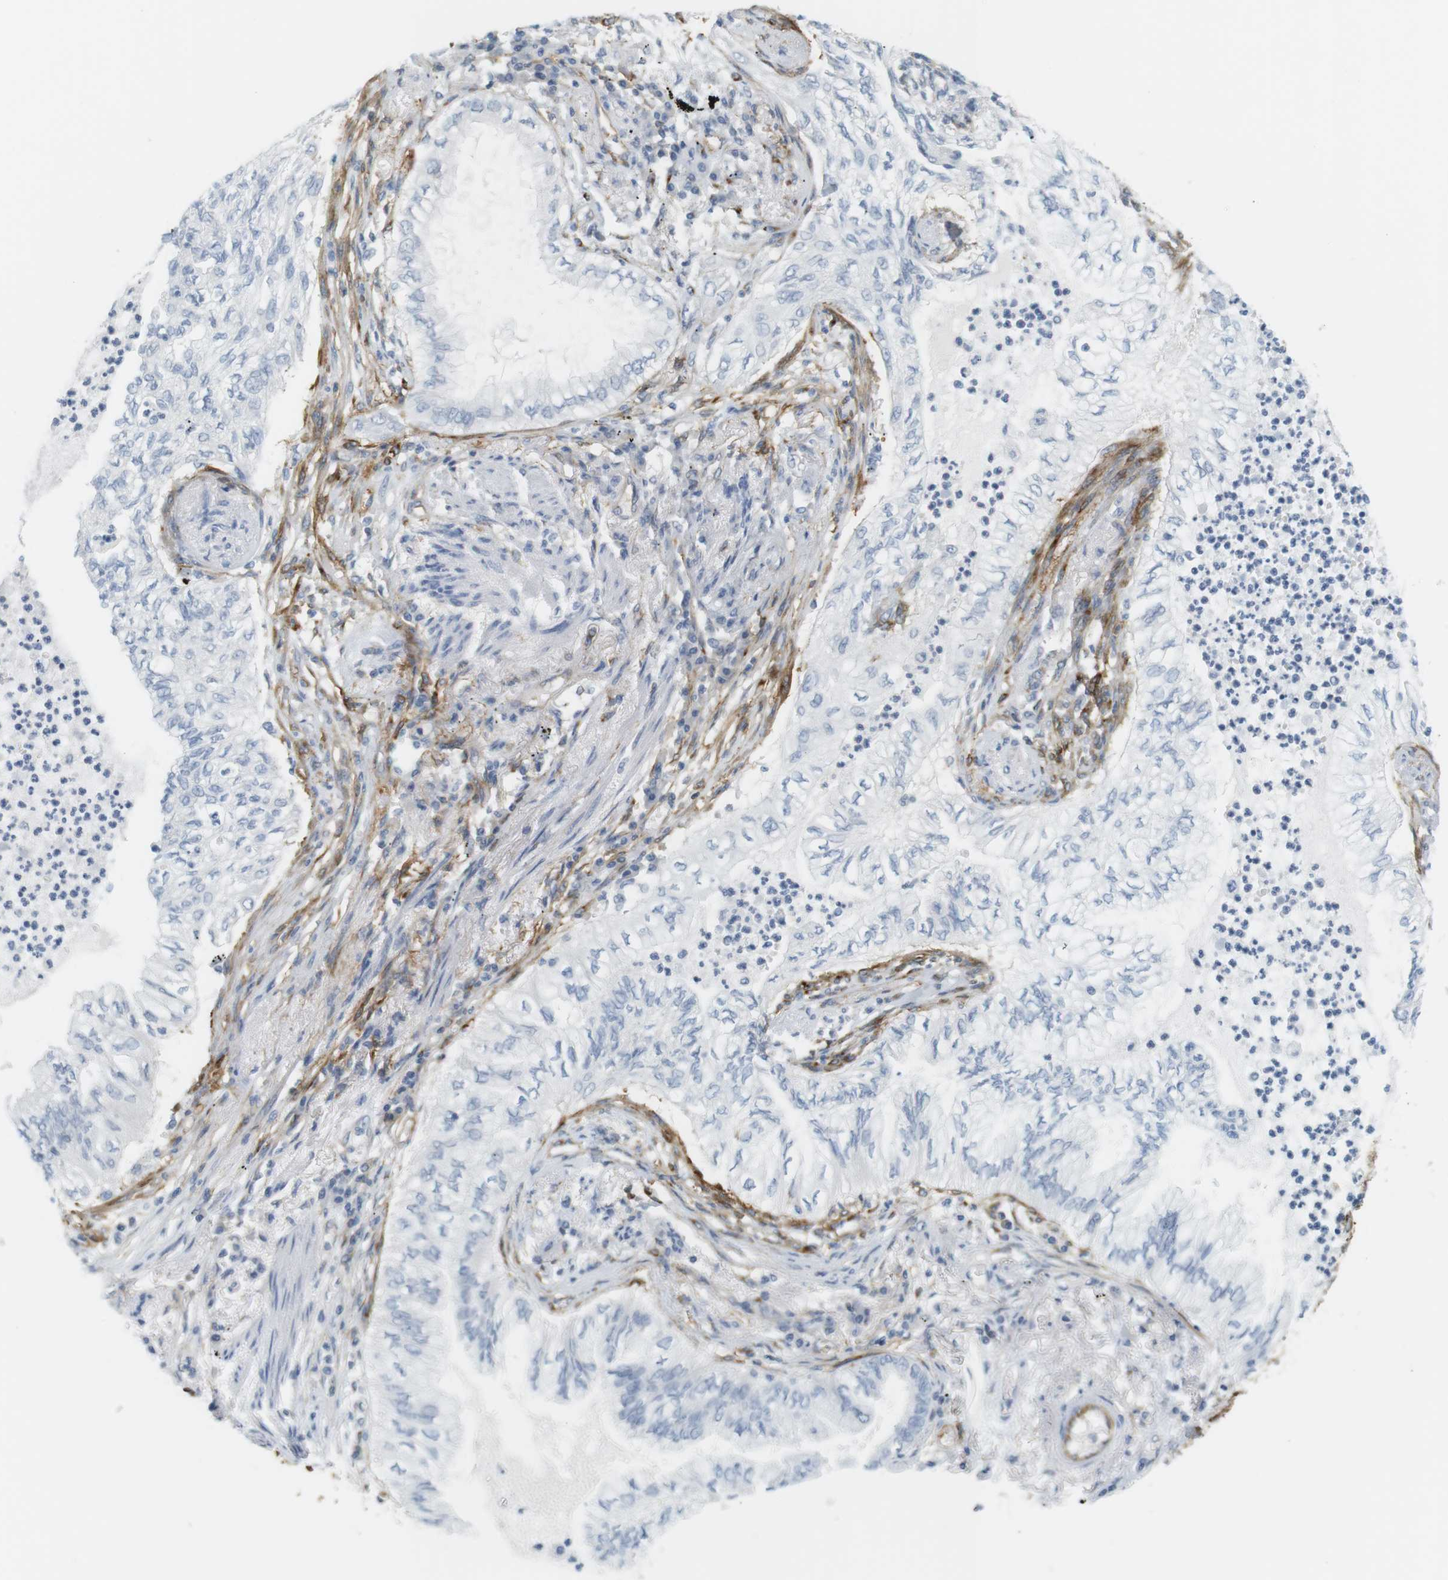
{"staining": {"intensity": "negative", "quantity": "none", "location": "none"}, "tissue": "lung cancer", "cell_type": "Tumor cells", "image_type": "cancer", "snomed": [{"axis": "morphology", "description": "Normal tissue, NOS"}, {"axis": "morphology", "description": "Adenocarcinoma, NOS"}, {"axis": "topography", "description": "Bronchus"}, {"axis": "topography", "description": "Lung"}], "caption": "Human lung cancer stained for a protein using IHC demonstrates no positivity in tumor cells.", "gene": "F2R", "patient": {"sex": "female", "age": 70}}